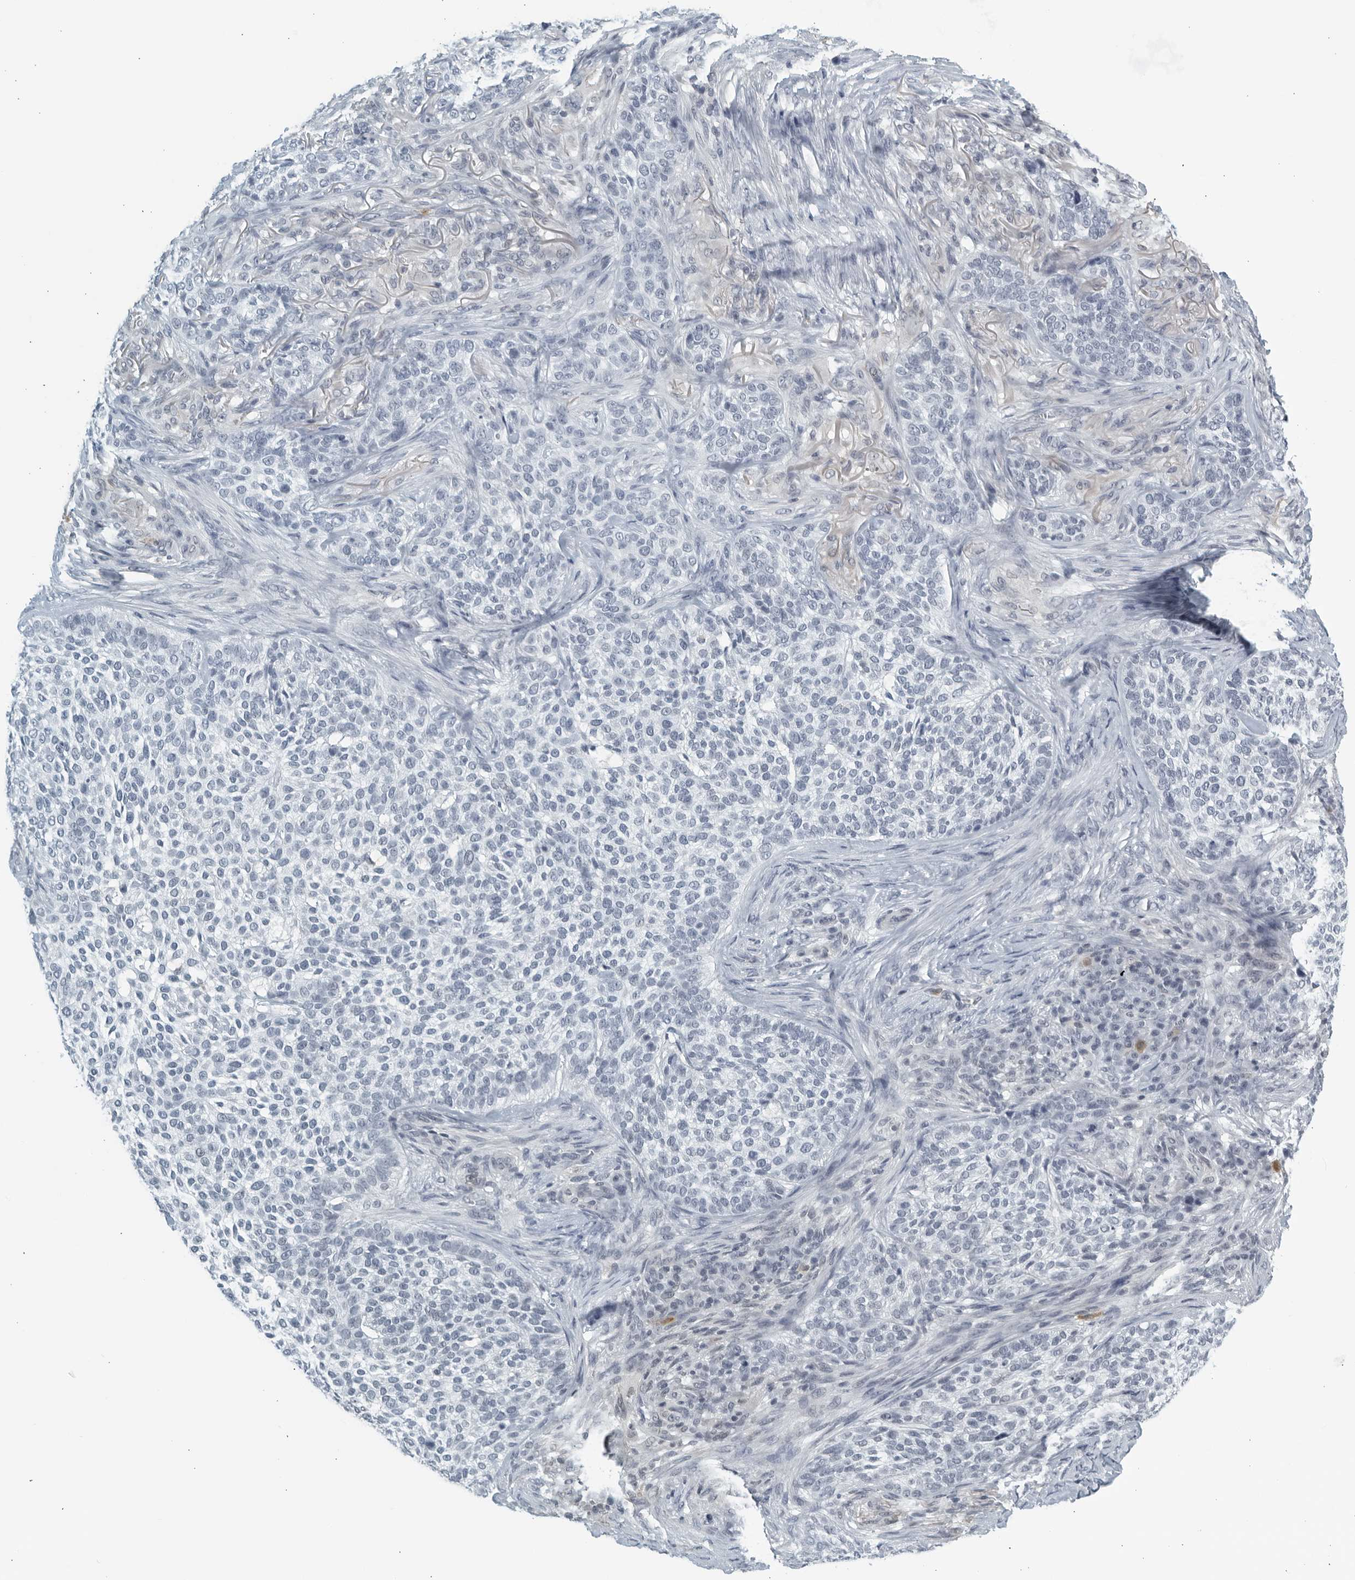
{"staining": {"intensity": "negative", "quantity": "none", "location": "none"}, "tissue": "skin cancer", "cell_type": "Tumor cells", "image_type": "cancer", "snomed": [{"axis": "morphology", "description": "Basal cell carcinoma"}, {"axis": "topography", "description": "Skin"}], "caption": "The photomicrograph exhibits no staining of tumor cells in skin cancer.", "gene": "KLK7", "patient": {"sex": "female", "age": 64}}